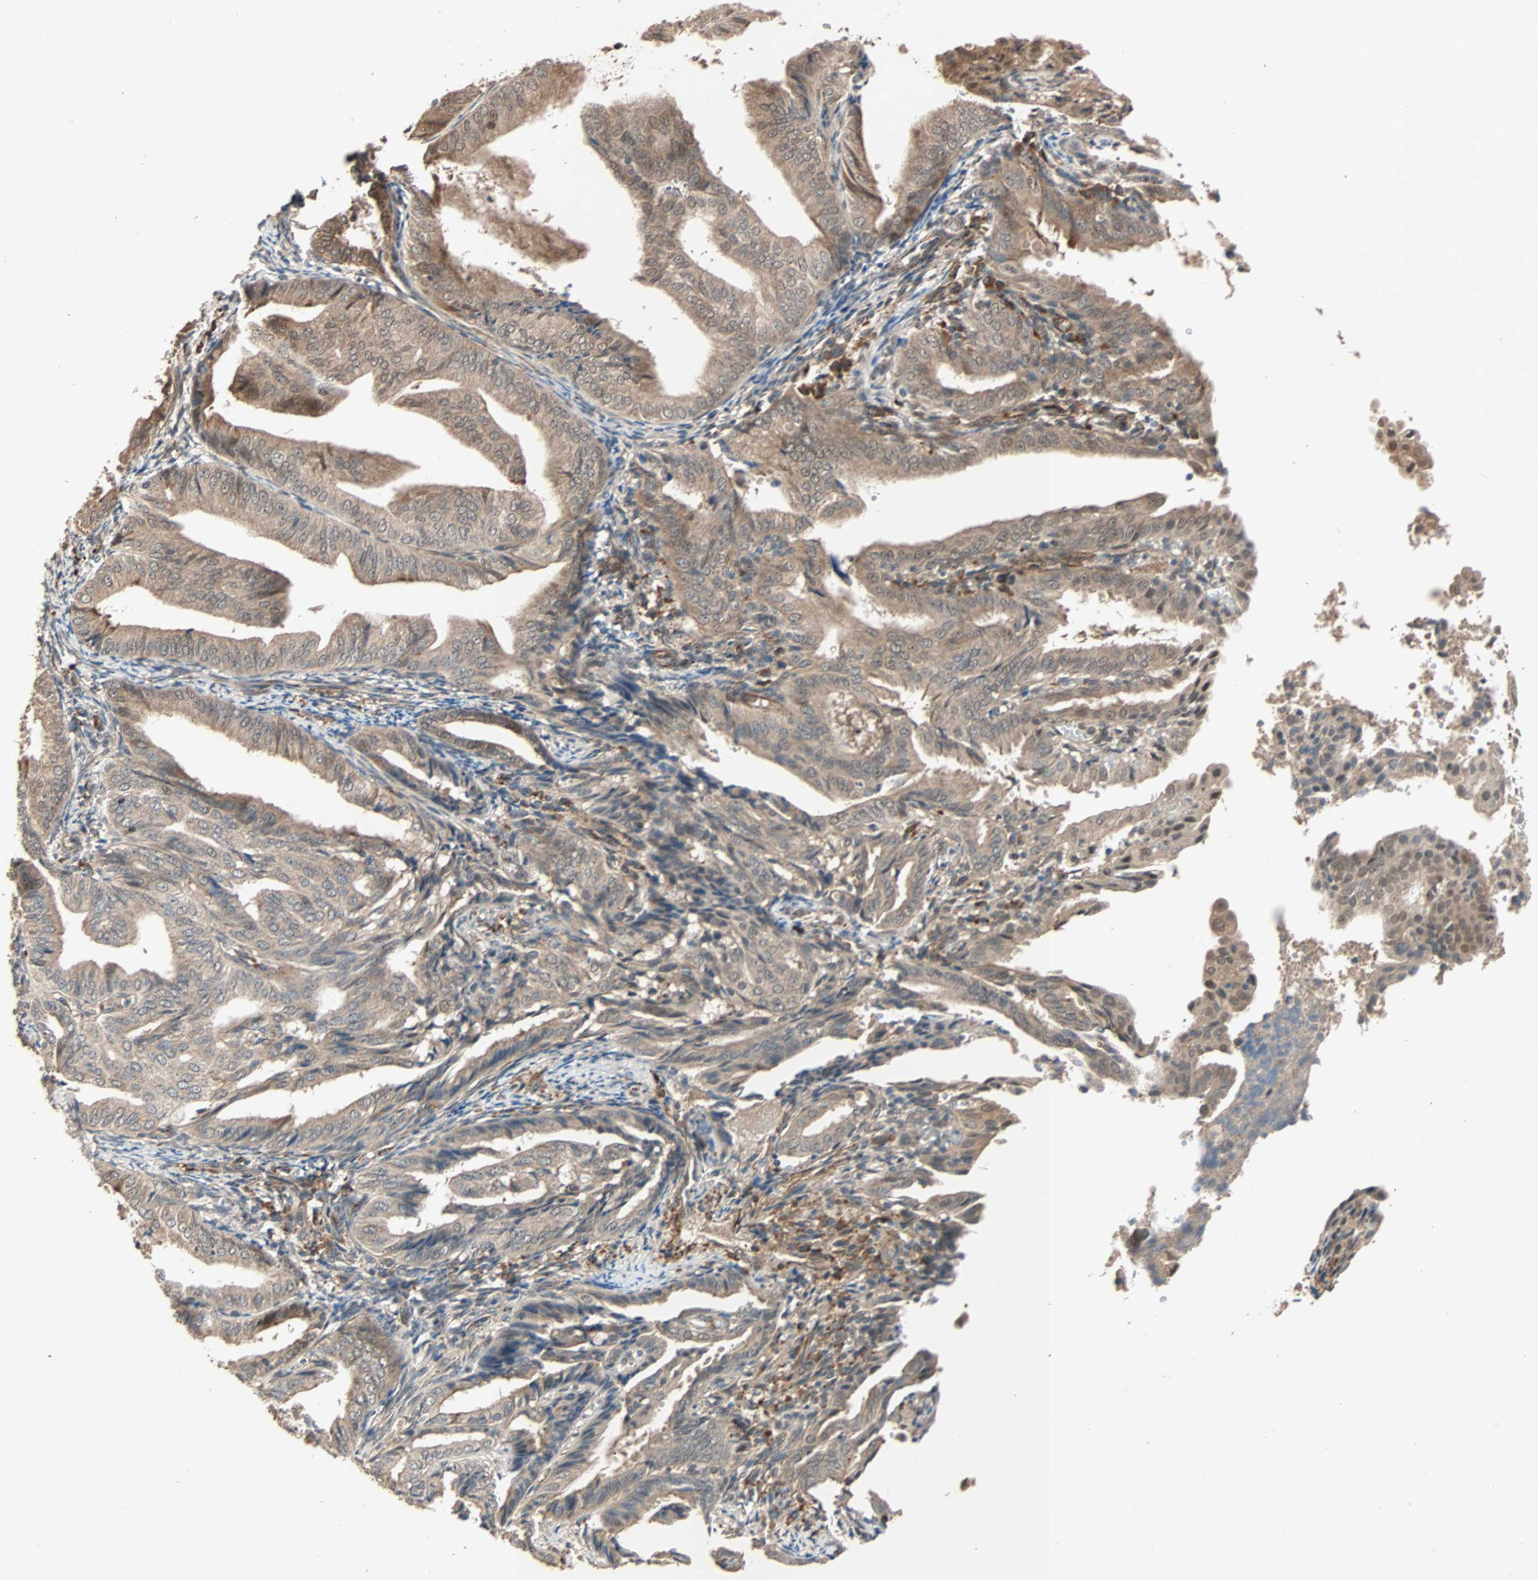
{"staining": {"intensity": "moderate", "quantity": "25%-75%", "location": "cytoplasmic/membranous"}, "tissue": "endometrial cancer", "cell_type": "Tumor cells", "image_type": "cancer", "snomed": [{"axis": "morphology", "description": "Adenocarcinoma, NOS"}, {"axis": "topography", "description": "Endometrium"}], "caption": "Tumor cells display medium levels of moderate cytoplasmic/membranous staining in approximately 25%-75% of cells in human adenocarcinoma (endometrial).", "gene": "QSER1", "patient": {"sex": "female", "age": 58}}